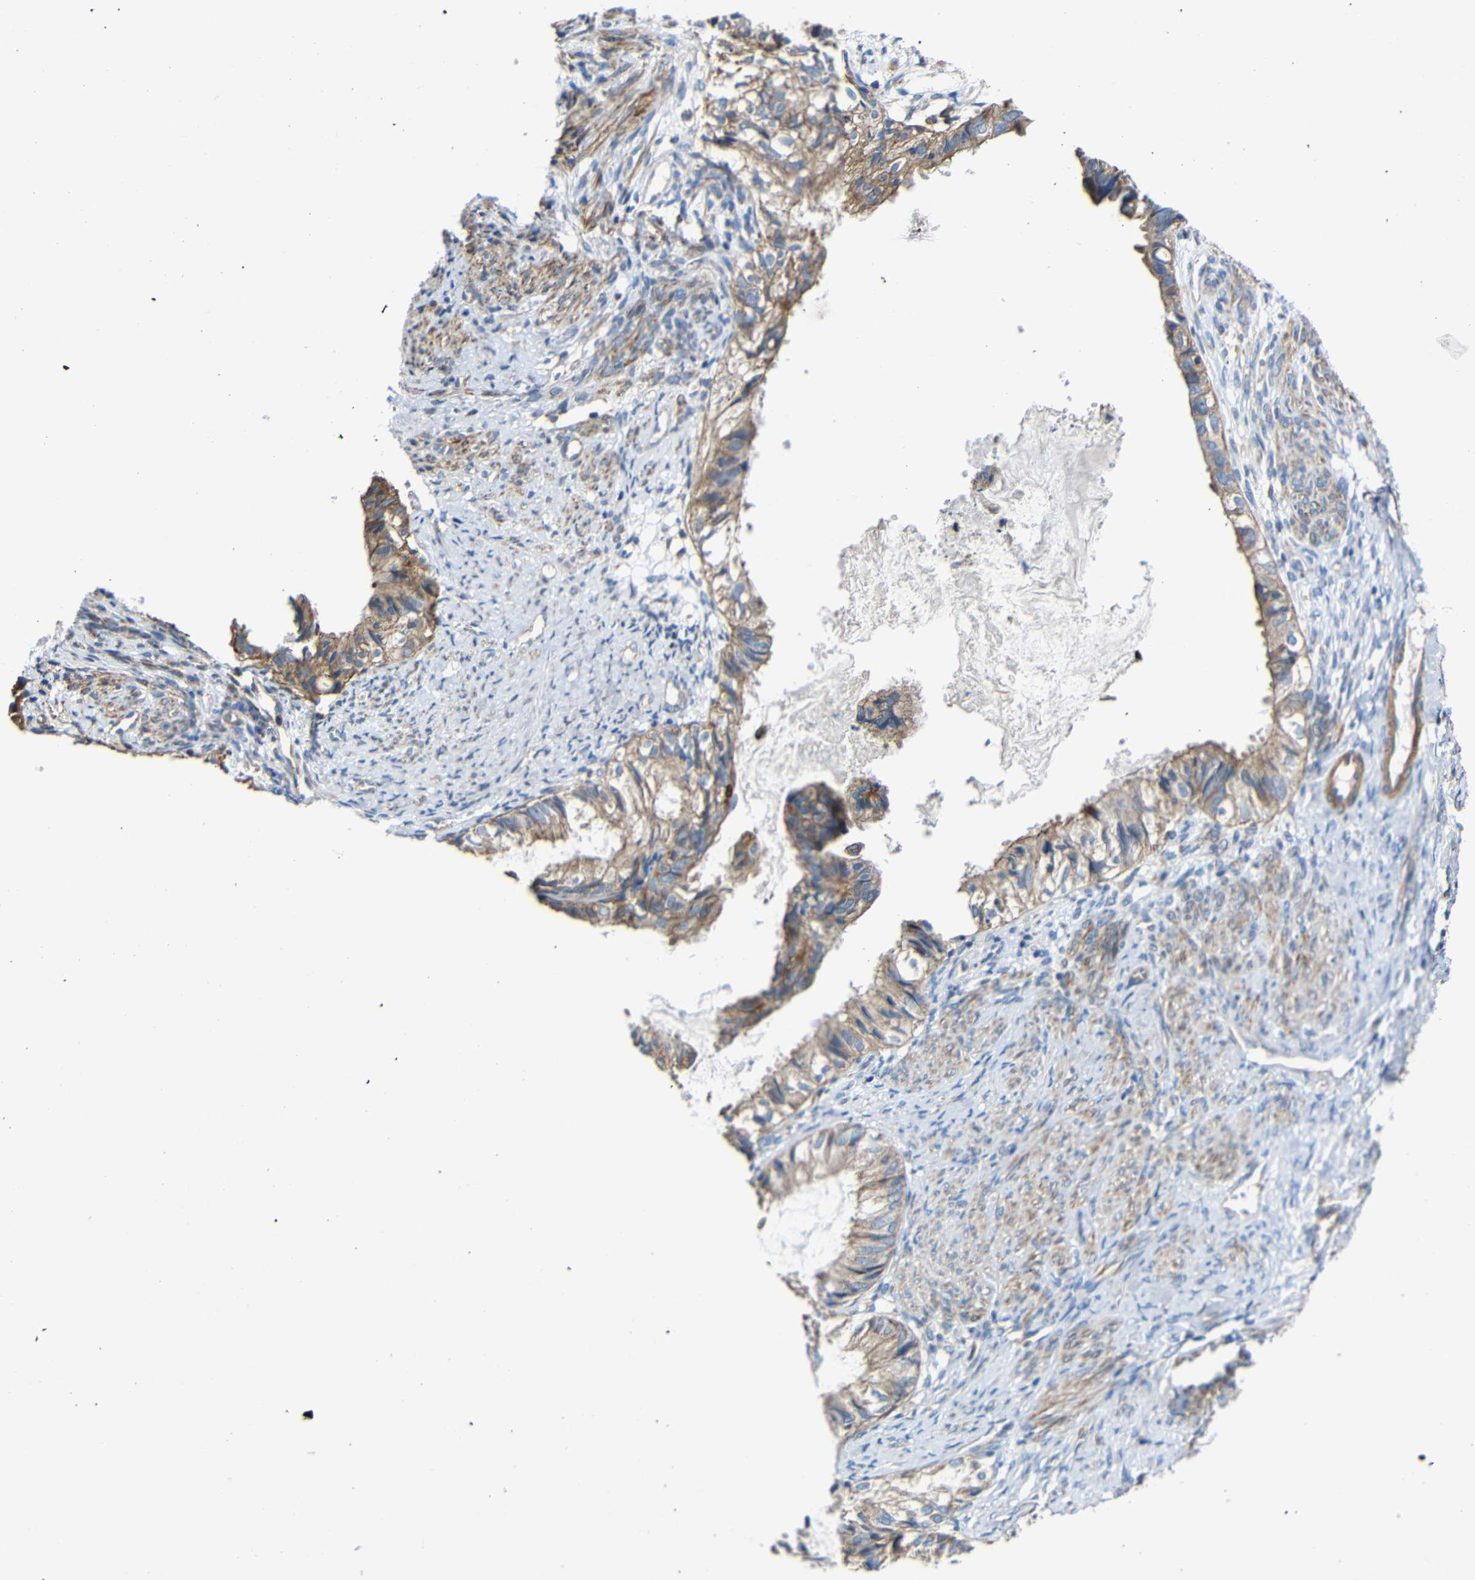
{"staining": {"intensity": "moderate", "quantity": ">75%", "location": "cytoplasmic/membranous"}, "tissue": "cervical cancer", "cell_type": "Tumor cells", "image_type": "cancer", "snomed": [{"axis": "morphology", "description": "Normal tissue, NOS"}, {"axis": "morphology", "description": "Adenocarcinoma, NOS"}, {"axis": "topography", "description": "Cervix"}, {"axis": "topography", "description": "Endometrium"}], "caption": "Protein staining of cervical adenocarcinoma tissue reveals moderate cytoplasmic/membranous expression in approximately >75% of tumor cells.", "gene": "RHOT2", "patient": {"sex": "female", "age": 86}}